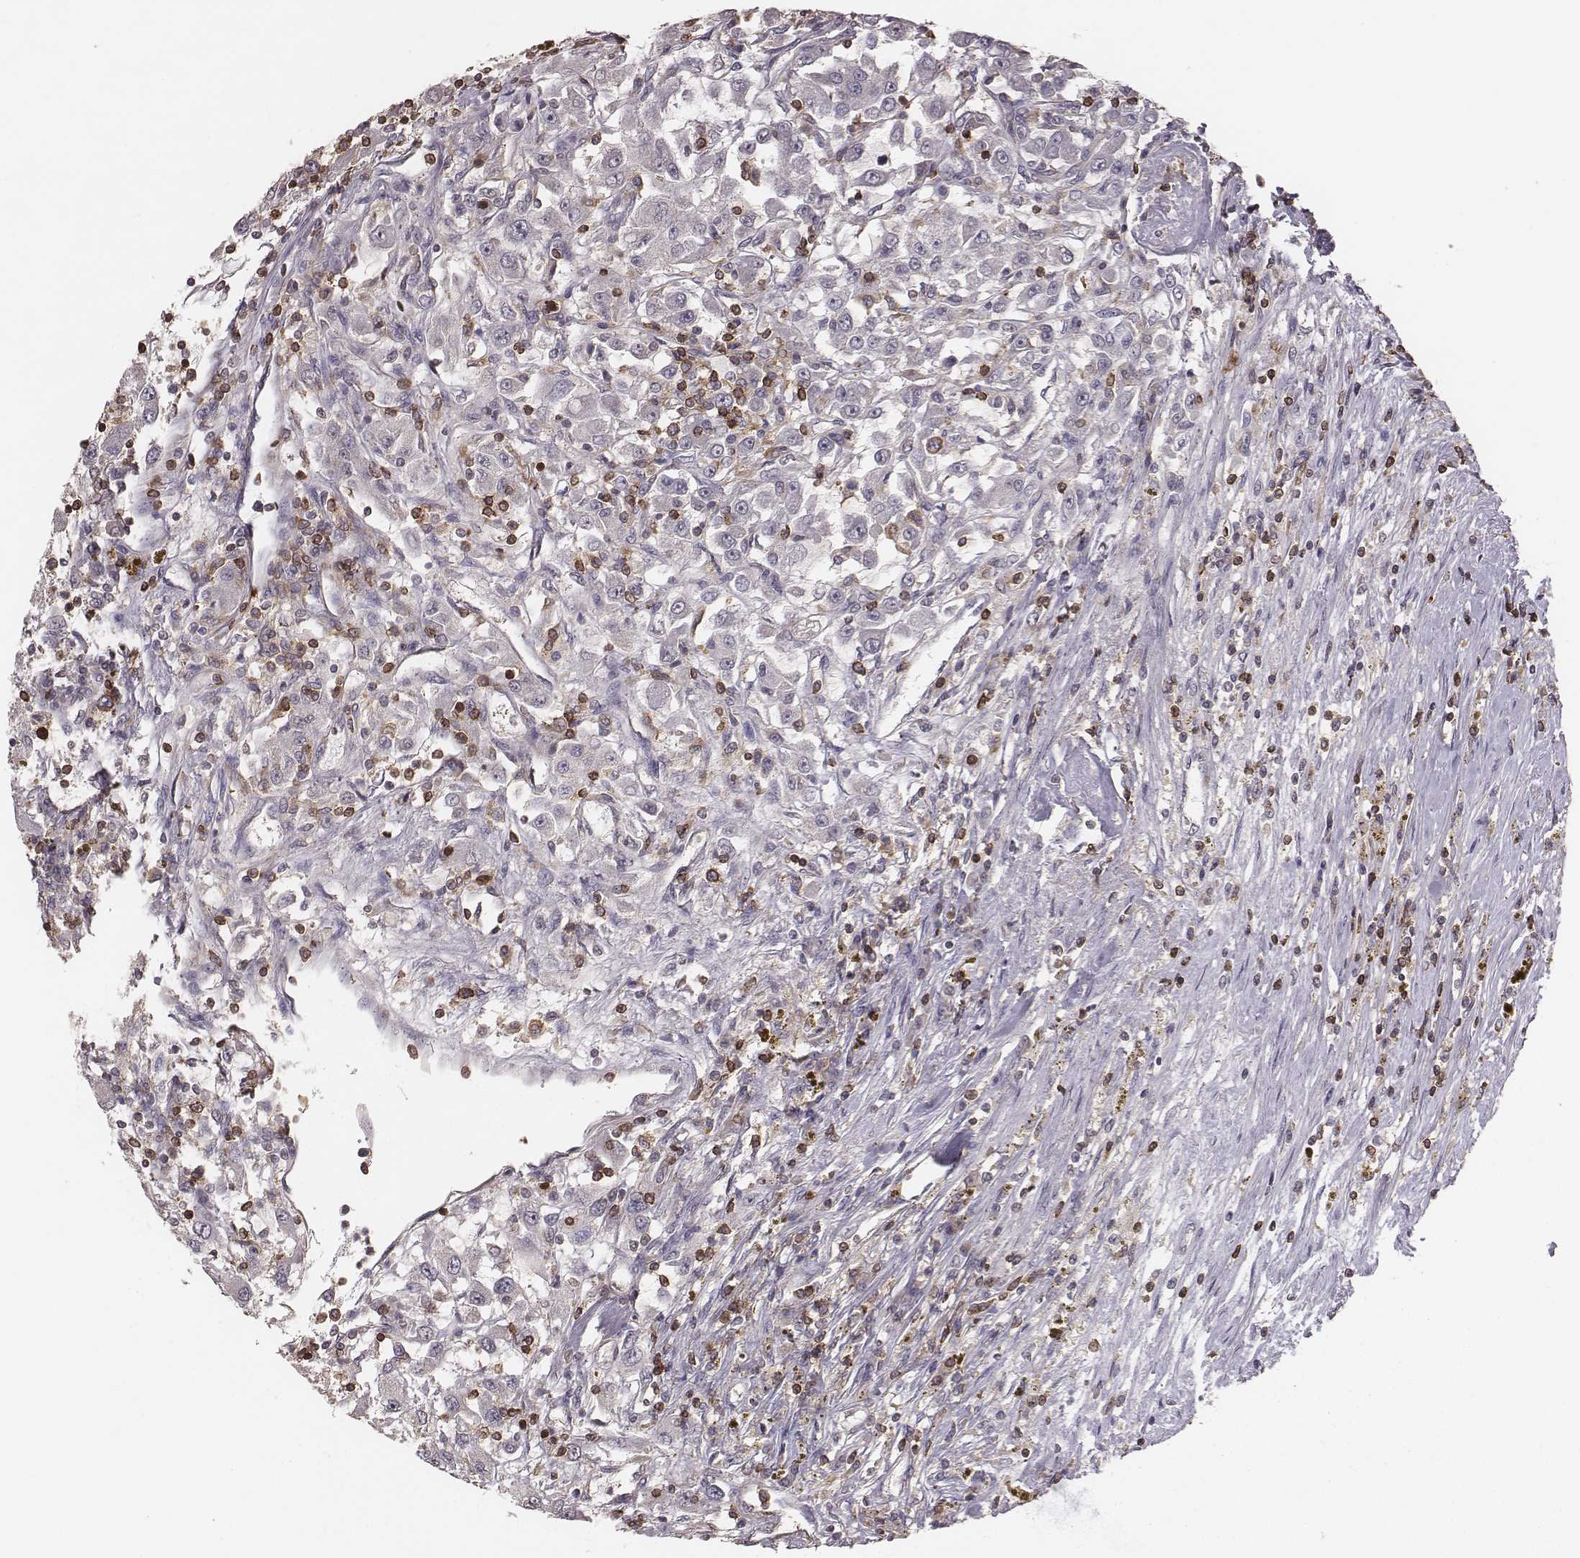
{"staining": {"intensity": "negative", "quantity": "none", "location": "none"}, "tissue": "renal cancer", "cell_type": "Tumor cells", "image_type": "cancer", "snomed": [{"axis": "morphology", "description": "Adenocarcinoma, NOS"}, {"axis": "topography", "description": "Kidney"}], "caption": "The micrograph displays no staining of tumor cells in adenocarcinoma (renal).", "gene": "PILRA", "patient": {"sex": "female", "age": 67}}